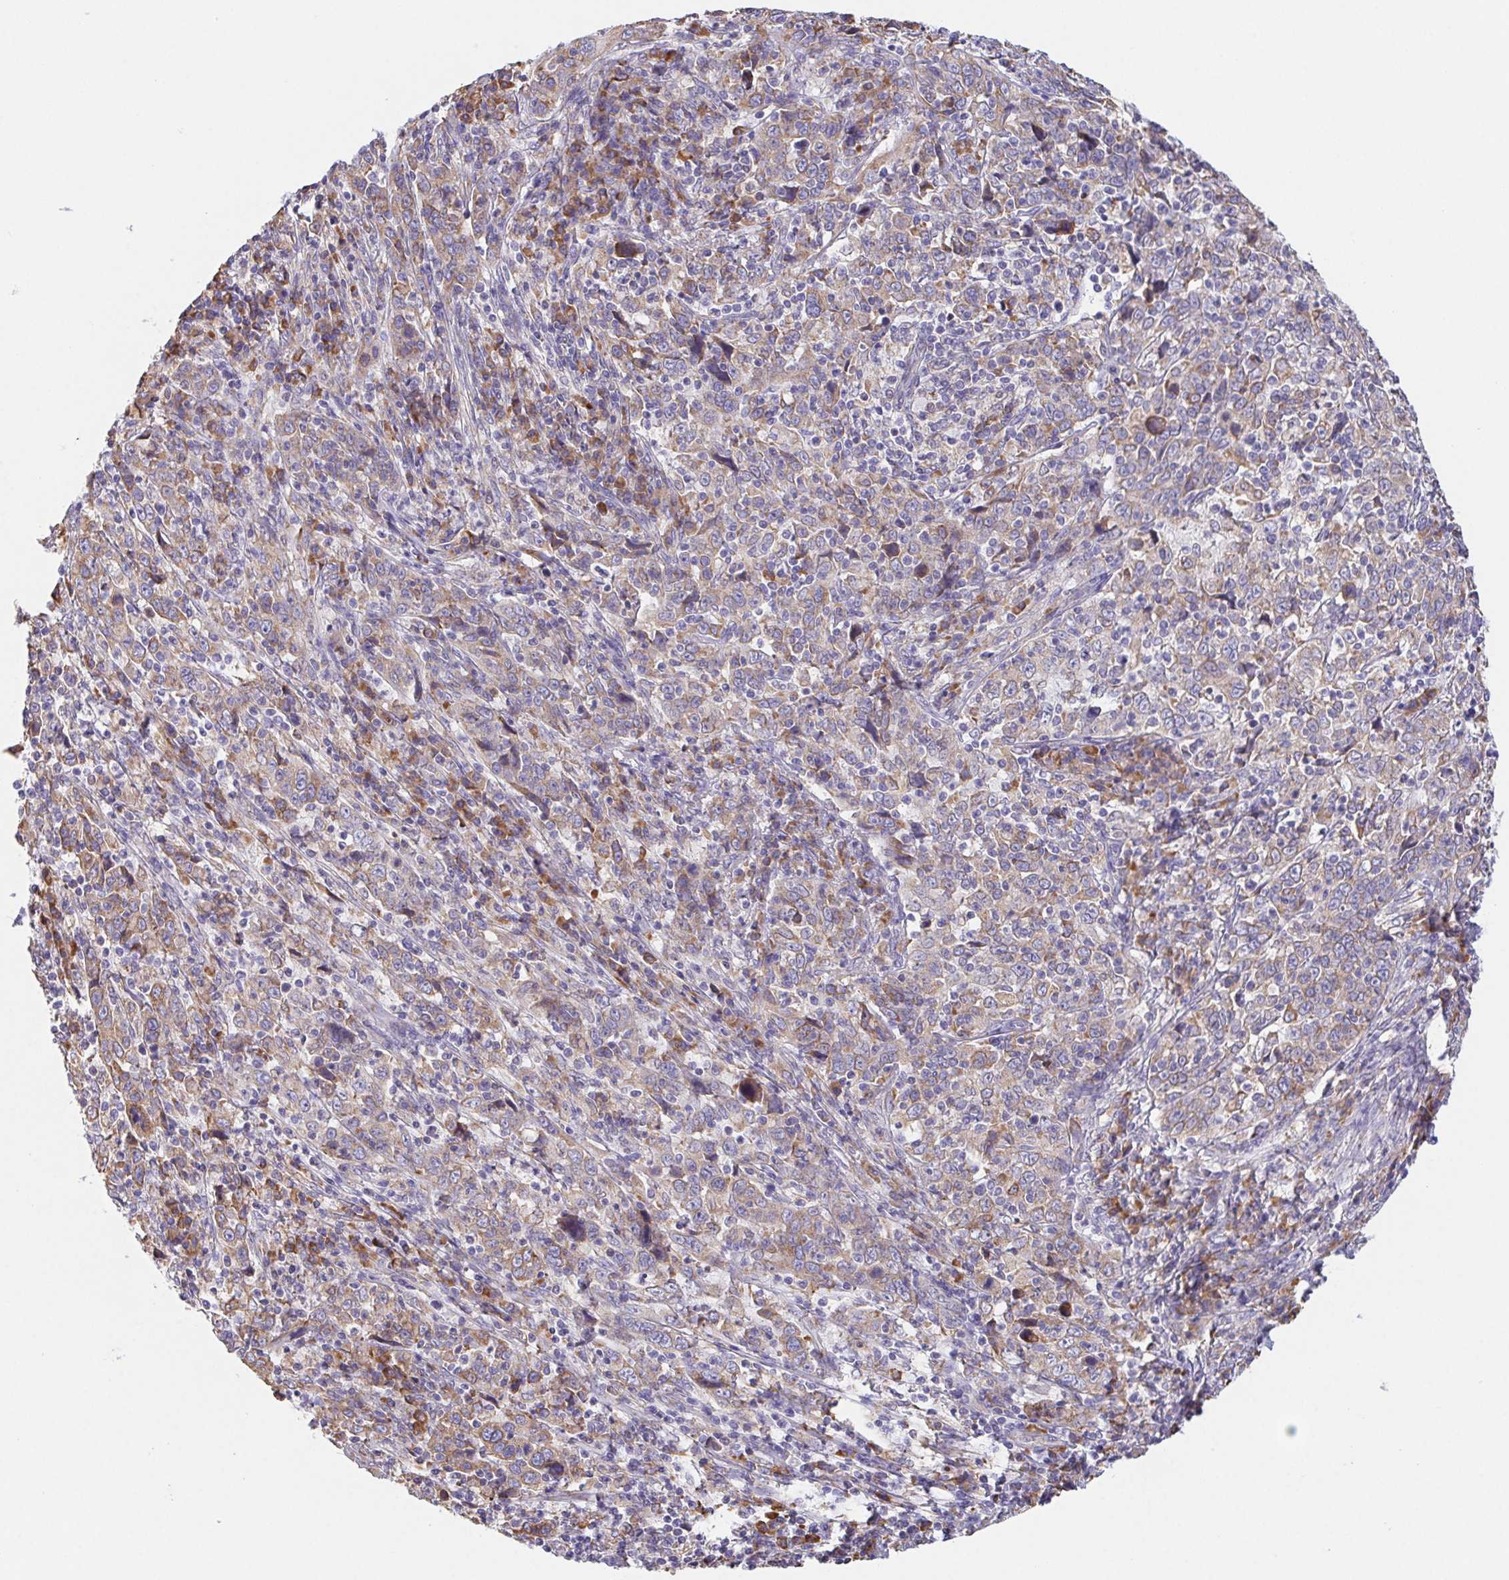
{"staining": {"intensity": "moderate", "quantity": ">75%", "location": "cytoplasmic/membranous"}, "tissue": "cervical cancer", "cell_type": "Tumor cells", "image_type": "cancer", "snomed": [{"axis": "morphology", "description": "Squamous cell carcinoma, NOS"}, {"axis": "topography", "description": "Cervix"}], "caption": "This image displays IHC staining of cervical cancer, with medium moderate cytoplasmic/membranous positivity in approximately >75% of tumor cells.", "gene": "ADAM8", "patient": {"sex": "female", "age": 46}}